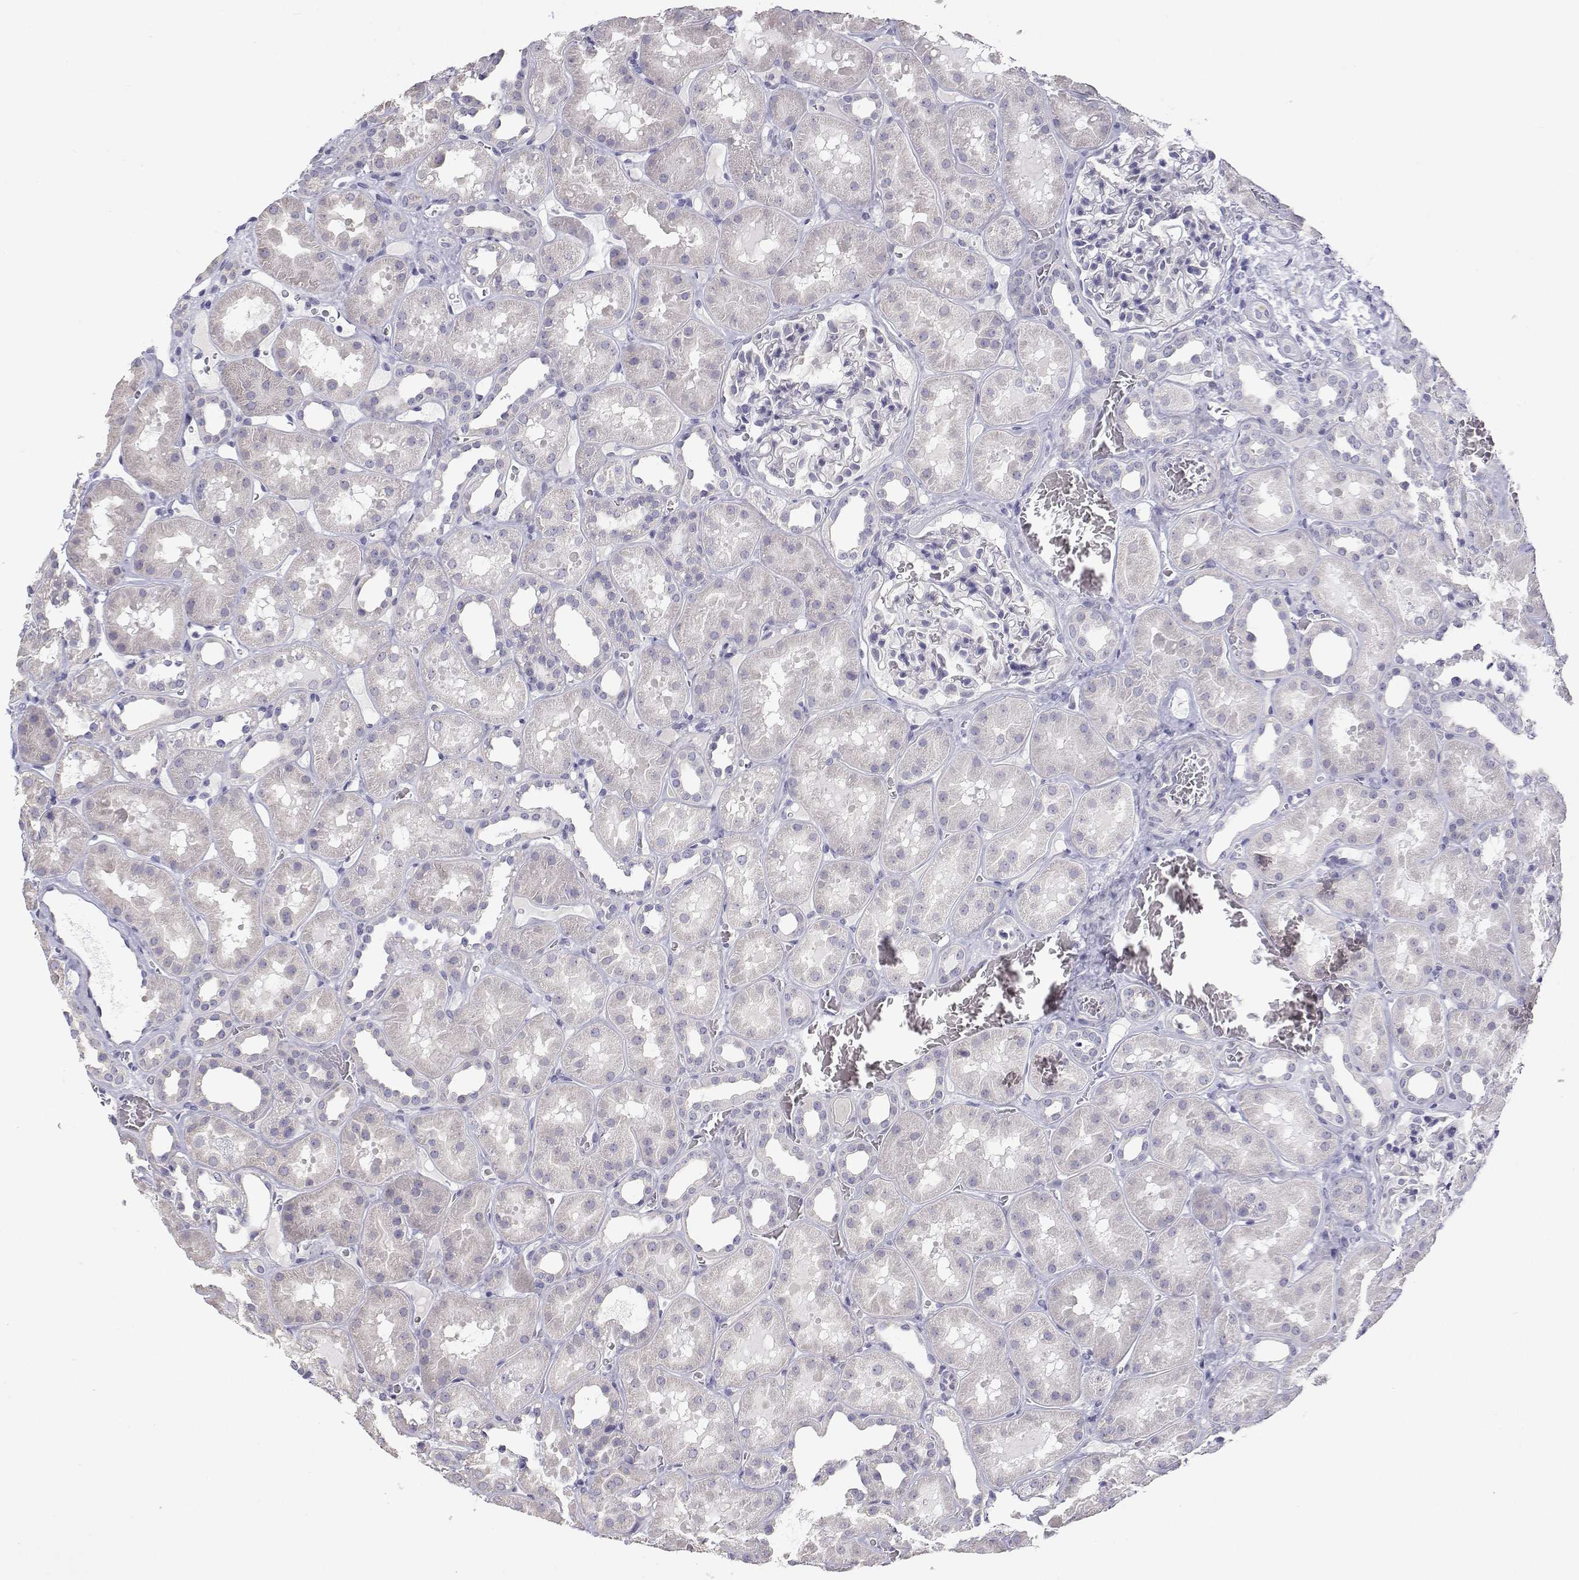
{"staining": {"intensity": "negative", "quantity": "none", "location": "none"}, "tissue": "kidney", "cell_type": "Cells in glomeruli", "image_type": "normal", "snomed": [{"axis": "morphology", "description": "Normal tissue, NOS"}, {"axis": "topography", "description": "Kidney"}], "caption": "Immunohistochemical staining of unremarkable kidney demonstrates no significant positivity in cells in glomeruli.", "gene": "ANKRD65", "patient": {"sex": "female", "age": 41}}